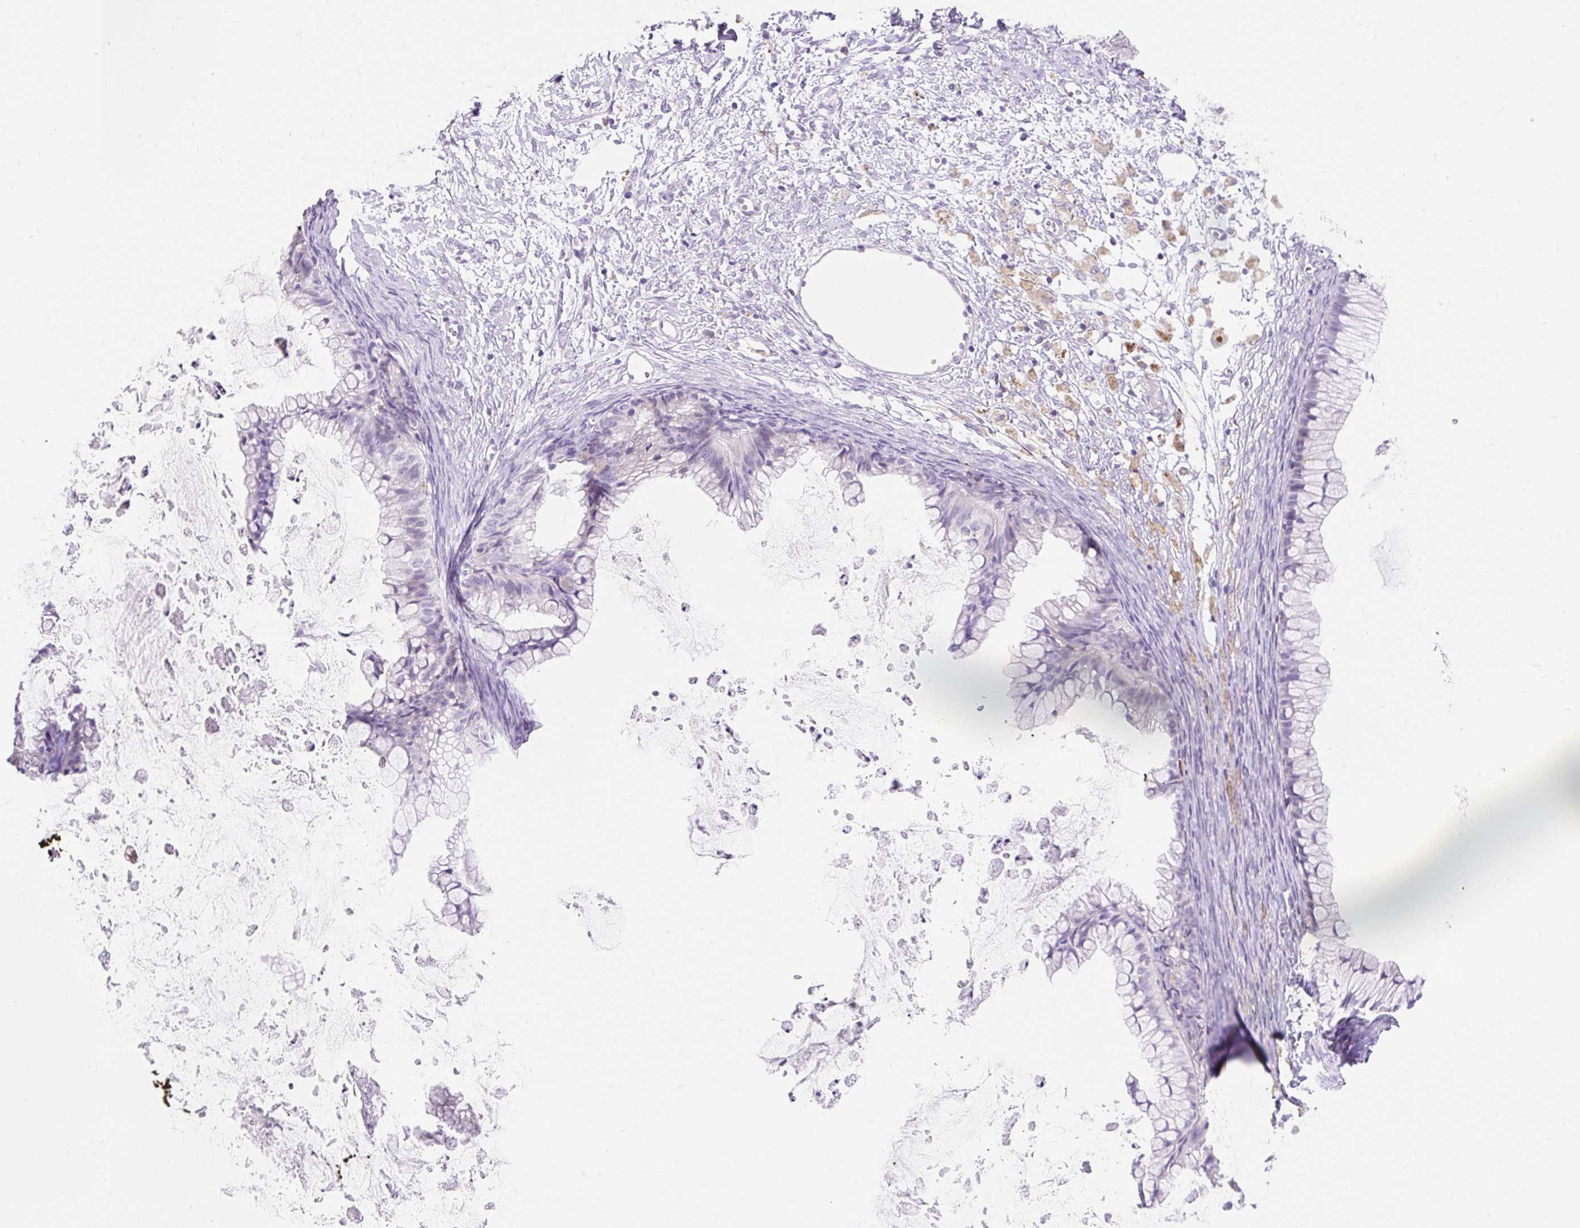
{"staining": {"intensity": "negative", "quantity": "none", "location": "none"}, "tissue": "ovarian cancer", "cell_type": "Tumor cells", "image_type": "cancer", "snomed": [{"axis": "morphology", "description": "Cystadenocarcinoma, mucinous, NOS"}, {"axis": "topography", "description": "Ovary"}], "caption": "DAB immunohistochemical staining of ovarian cancer demonstrates no significant staining in tumor cells.", "gene": "TMEM150C", "patient": {"sex": "female", "age": 35}}